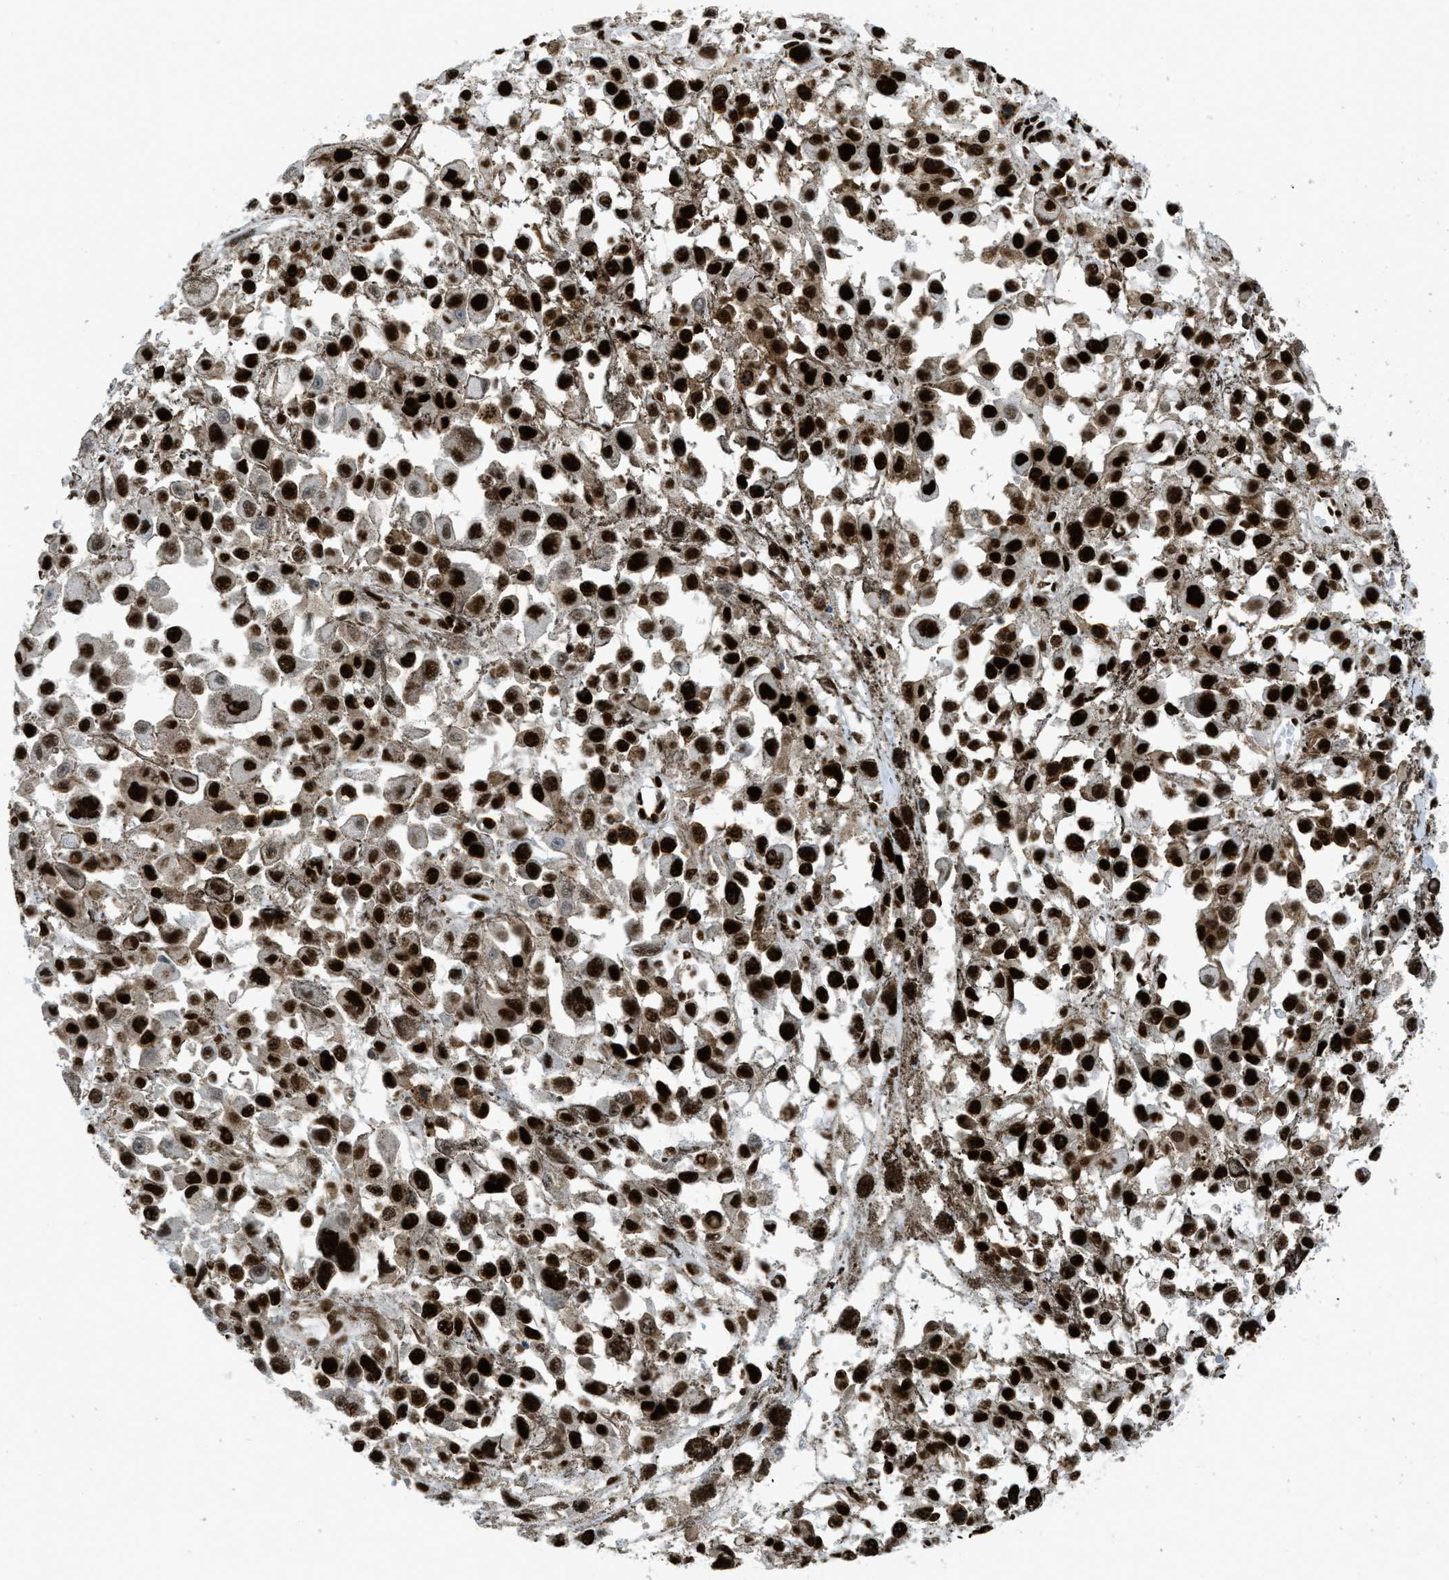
{"staining": {"intensity": "strong", "quantity": ">75%", "location": "nuclear"}, "tissue": "melanoma", "cell_type": "Tumor cells", "image_type": "cancer", "snomed": [{"axis": "morphology", "description": "Malignant melanoma, Metastatic site"}, {"axis": "topography", "description": "Lymph node"}], "caption": "Malignant melanoma (metastatic site) tissue shows strong nuclear expression in about >75% of tumor cells", "gene": "ZNF207", "patient": {"sex": "male", "age": 59}}